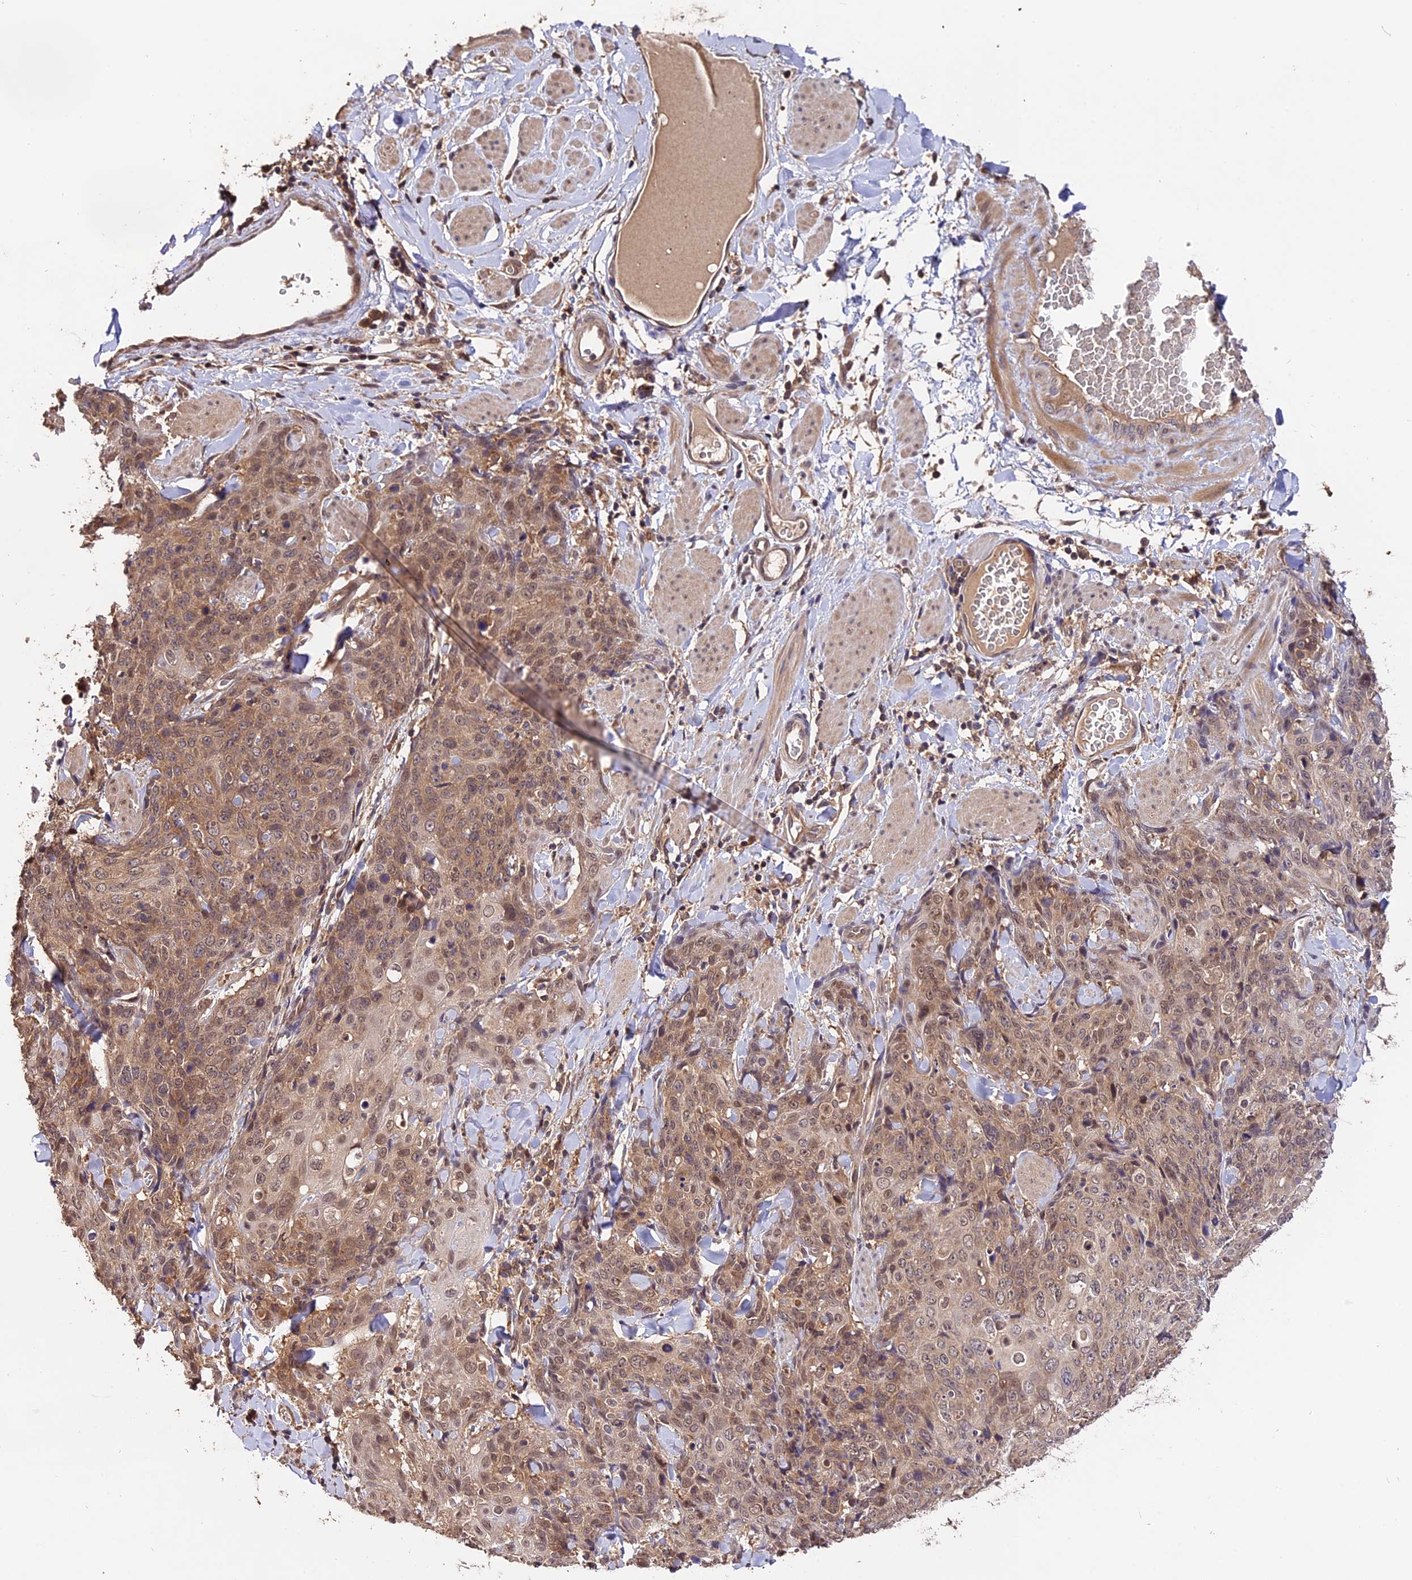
{"staining": {"intensity": "moderate", "quantity": ">75%", "location": "cytoplasmic/membranous,nuclear"}, "tissue": "skin cancer", "cell_type": "Tumor cells", "image_type": "cancer", "snomed": [{"axis": "morphology", "description": "Squamous cell carcinoma, NOS"}, {"axis": "topography", "description": "Skin"}, {"axis": "topography", "description": "Vulva"}], "caption": "Moderate cytoplasmic/membranous and nuclear staining is appreciated in about >75% of tumor cells in skin squamous cell carcinoma.", "gene": "TRMT1", "patient": {"sex": "female", "age": 85}}